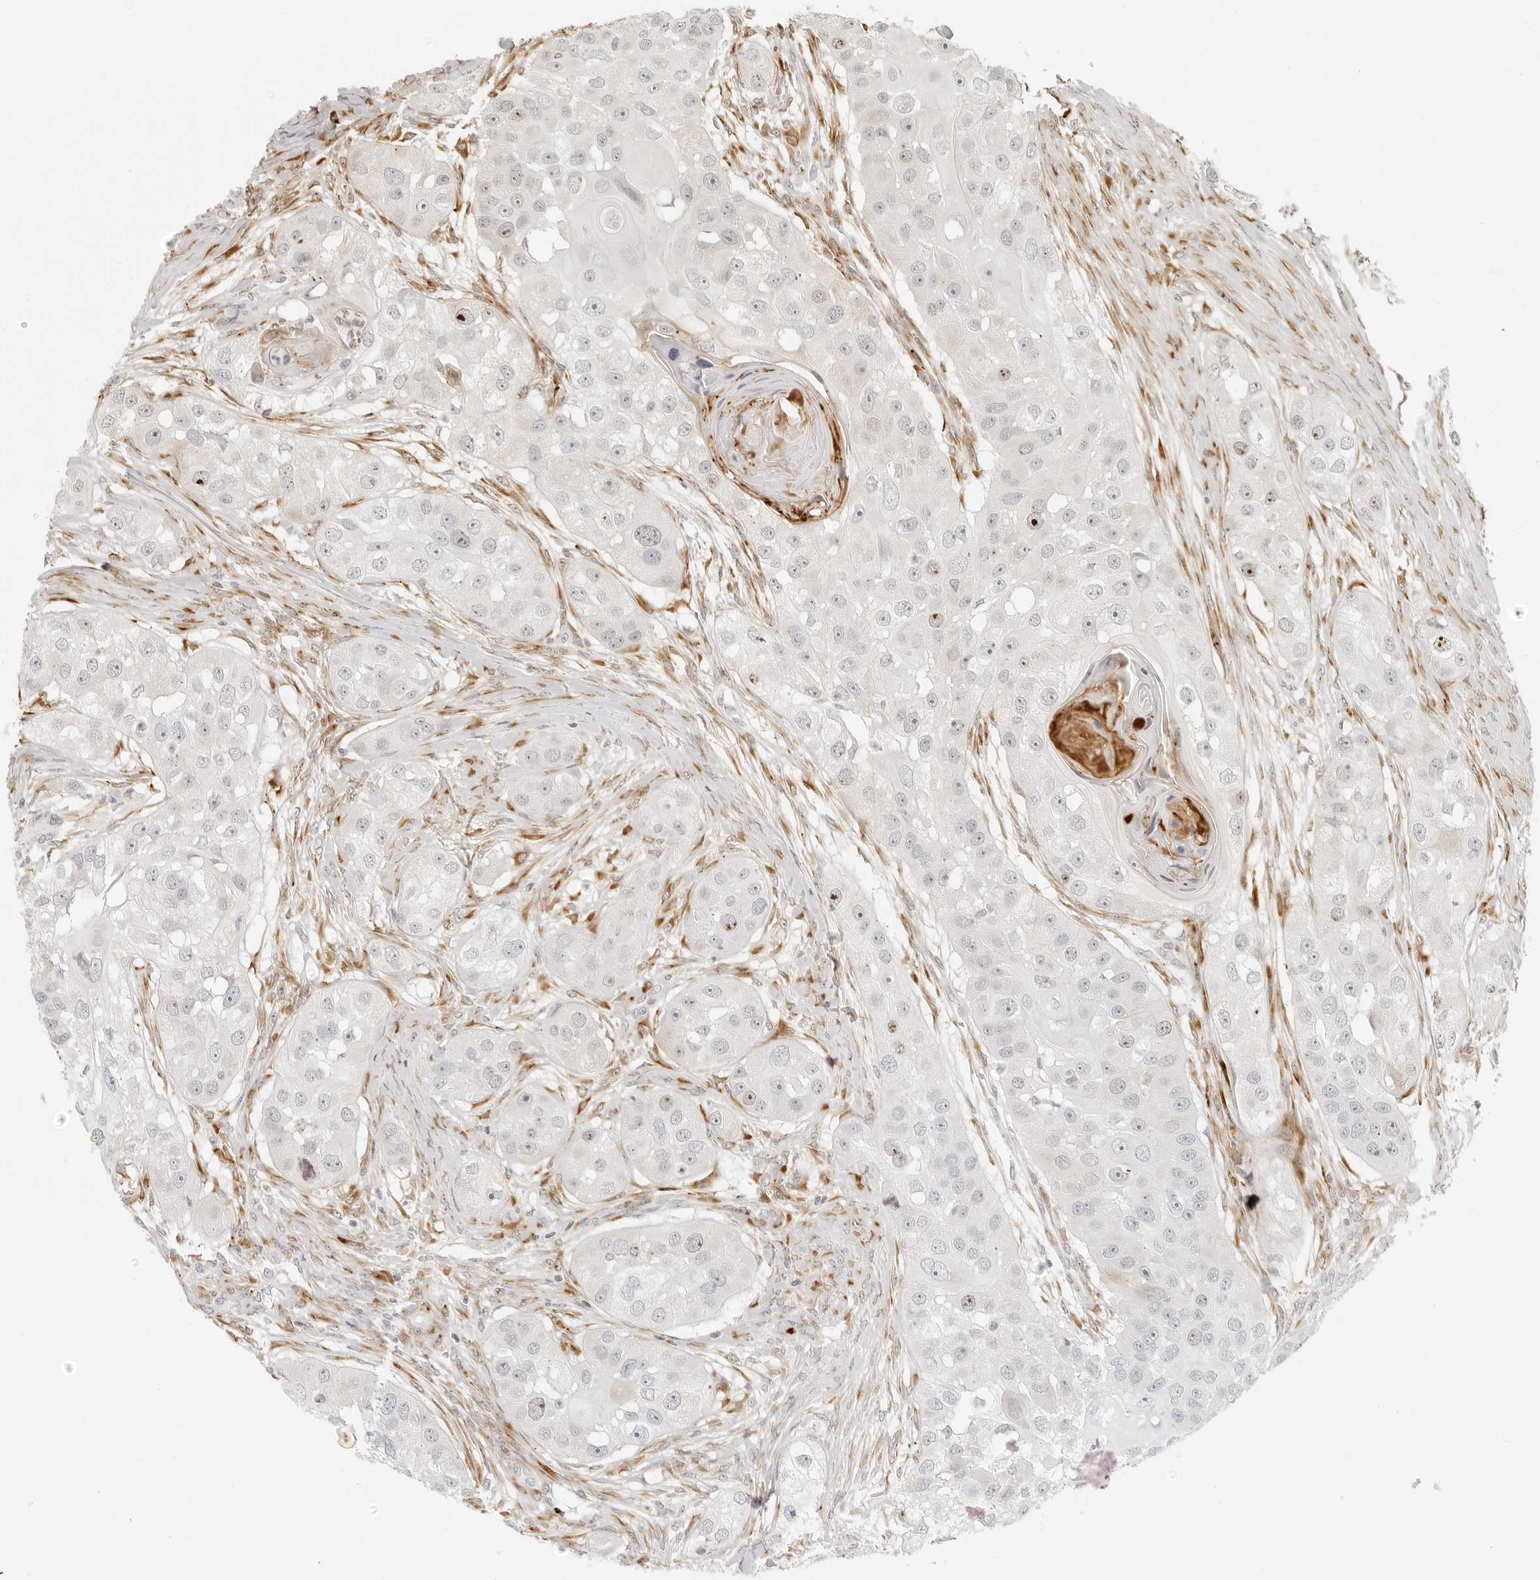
{"staining": {"intensity": "moderate", "quantity": "<25%", "location": "nuclear"}, "tissue": "head and neck cancer", "cell_type": "Tumor cells", "image_type": "cancer", "snomed": [{"axis": "morphology", "description": "Normal tissue, NOS"}, {"axis": "morphology", "description": "Squamous cell carcinoma, NOS"}, {"axis": "topography", "description": "Skeletal muscle"}, {"axis": "topography", "description": "Head-Neck"}], "caption": "Squamous cell carcinoma (head and neck) tissue displays moderate nuclear expression in about <25% of tumor cells, visualized by immunohistochemistry. The staining was performed using DAB, with brown indicating positive protein expression. Nuclei are stained blue with hematoxylin.", "gene": "ZNF678", "patient": {"sex": "male", "age": 51}}